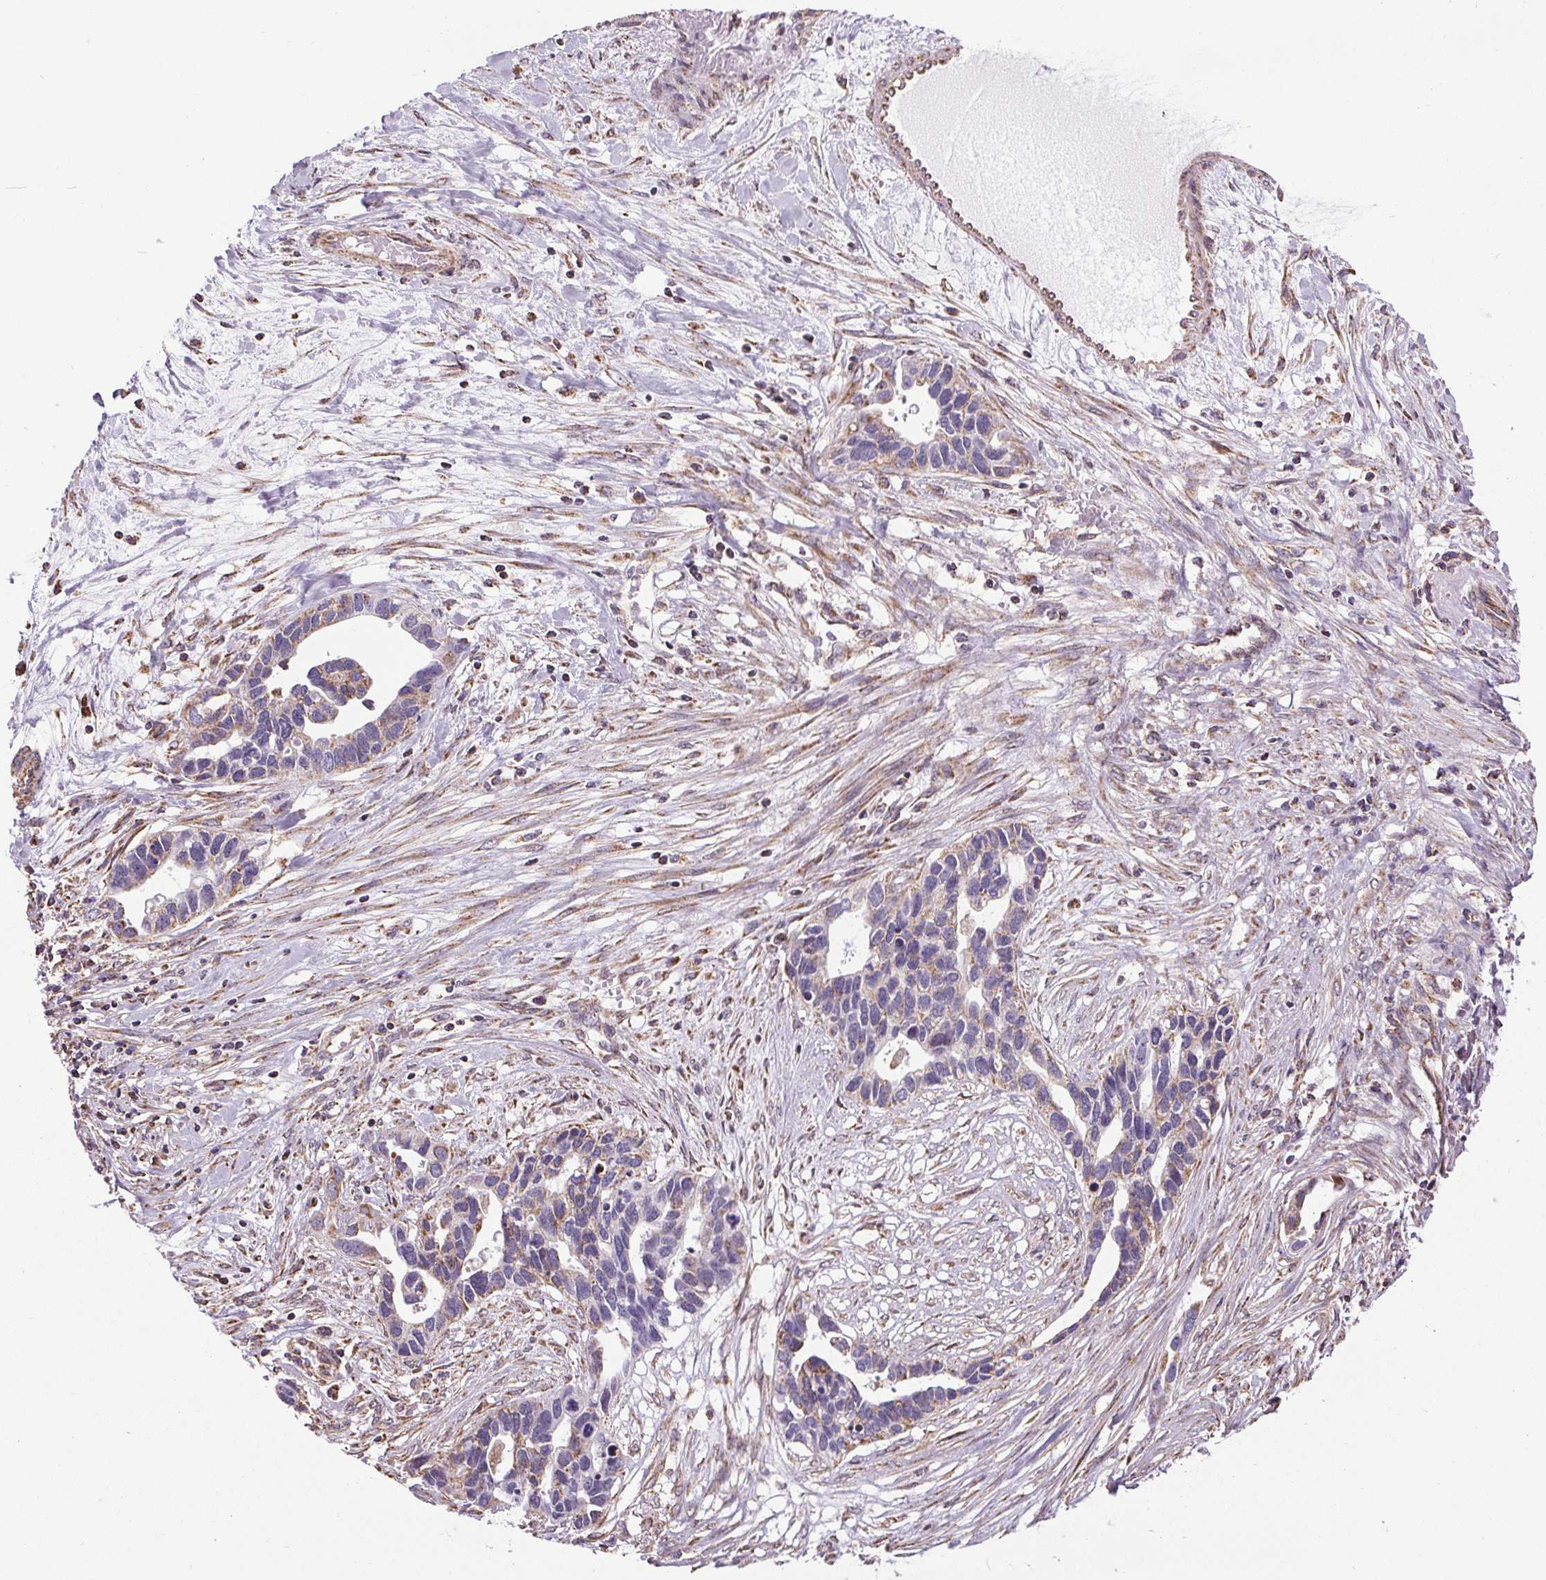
{"staining": {"intensity": "moderate", "quantity": "<25%", "location": "cytoplasmic/membranous"}, "tissue": "ovarian cancer", "cell_type": "Tumor cells", "image_type": "cancer", "snomed": [{"axis": "morphology", "description": "Cystadenocarcinoma, serous, NOS"}, {"axis": "topography", "description": "Ovary"}], "caption": "IHC of human ovarian serous cystadenocarcinoma reveals low levels of moderate cytoplasmic/membranous positivity in approximately <25% of tumor cells. (Stains: DAB (3,3'-diaminobenzidine) in brown, nuclei in blue, Microscopy: brightfield microscopy at high magnification).", "gene": "ZNF548", "patient": {"sex": "female", "age": 54}}